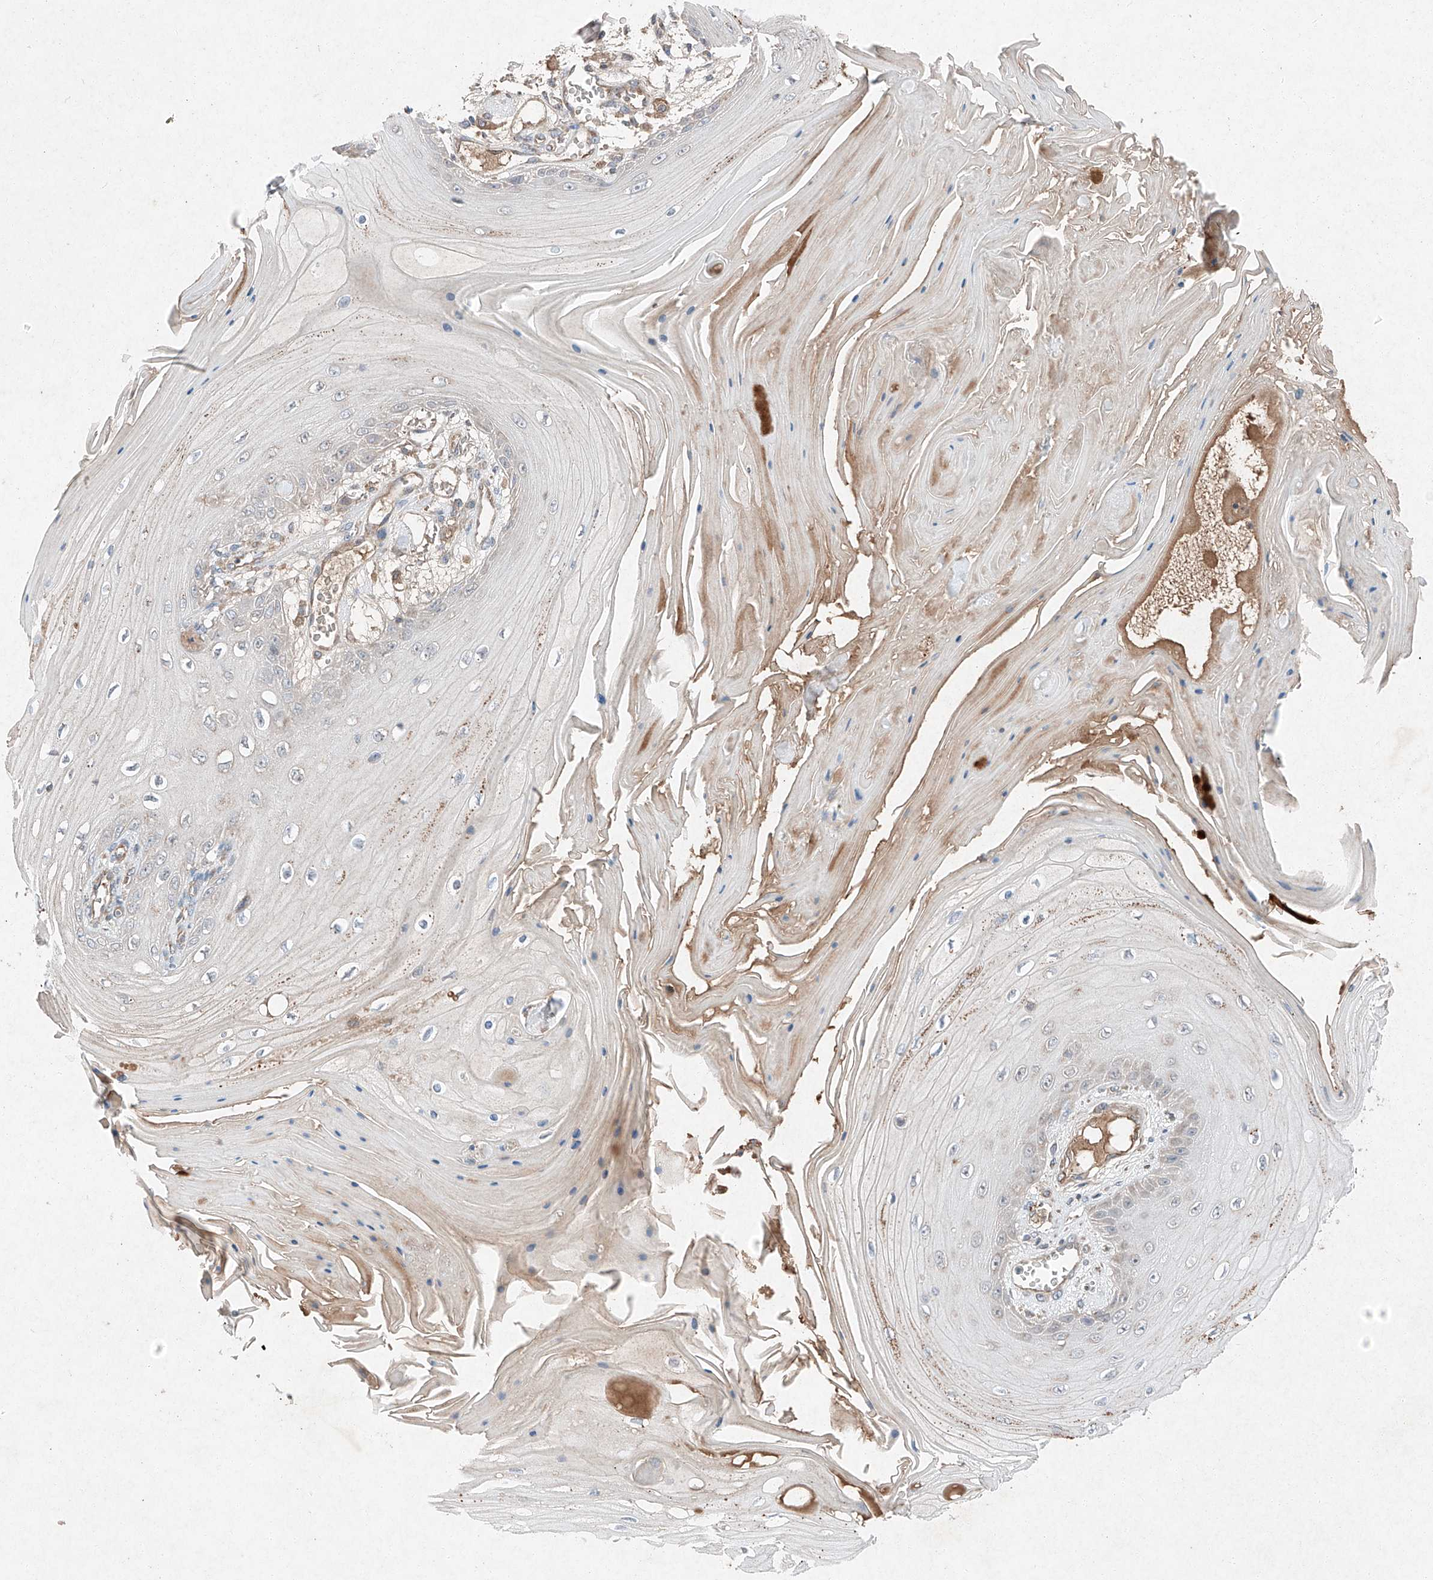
{"staining": {"intensity": "negative", "quantity": "none", "location": "none"}, "tissue": "skin cancer", "cell_type": "Tumor cells", "image_type": "cancer", "snomed": [{"axis": "morphology", "description": "Squamous cell carcinoma, NOS"}, {"axis": "topography", "description": "Skin"}], "caption": "The immunohistochemistry (IHC) histopathology image has no significant staining in tumor cells of squamous cell carcinoma (skin) tissue.", "gene": "RUSC1", "patient": {"sex": "male", "age": 74}}